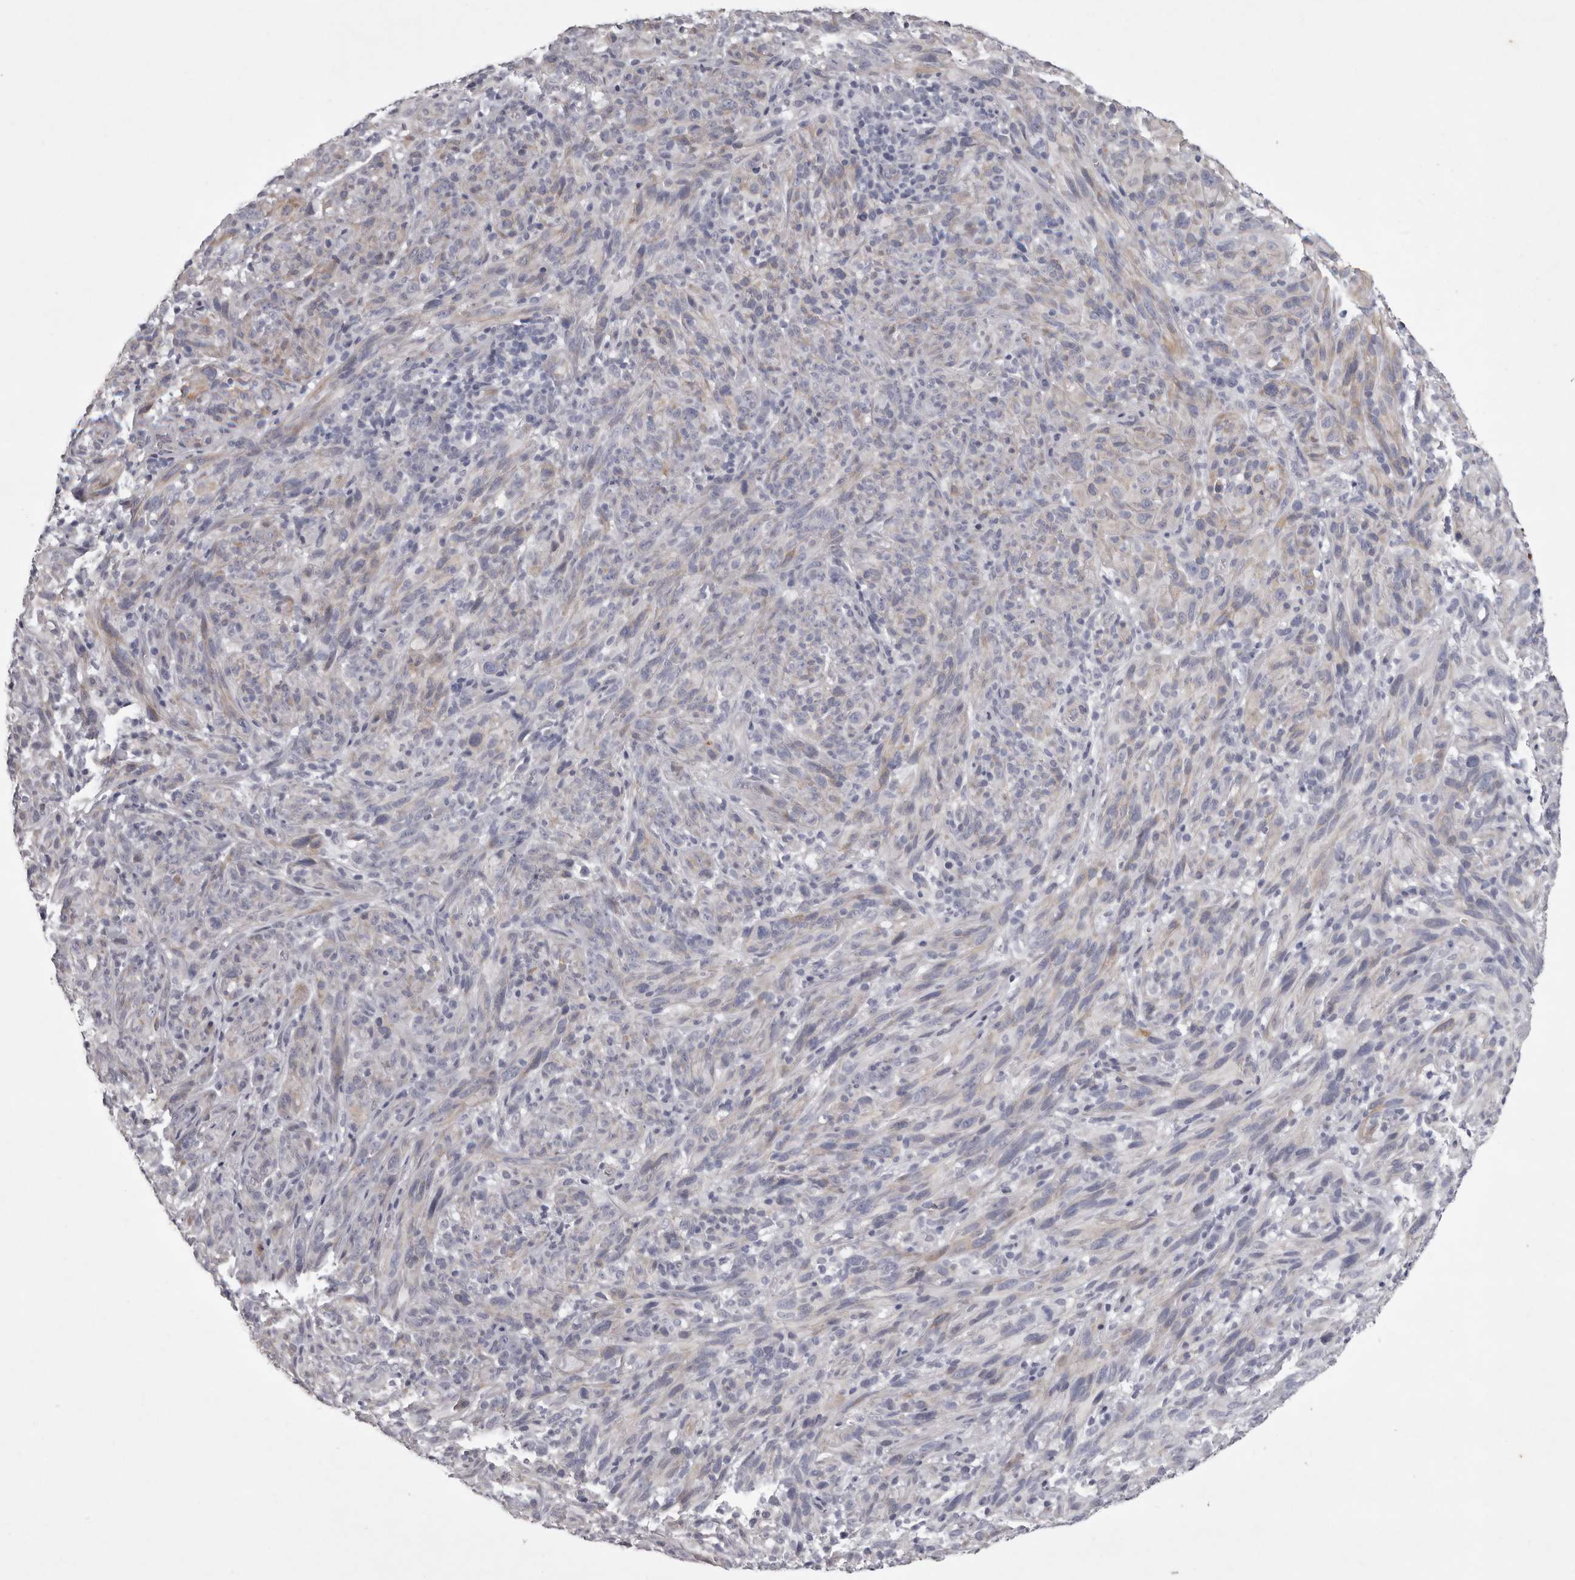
{"staining": {"intensity": "negative", "quantity": "none", "location": "none"}, "tissue": "melanoma", "cell_type": "Tumor cells", "image_type": "cancer", "snomed": [{"axis": "morphology", "description": "Malignant melanoma, NOS"}, {"axis": "topography", "description": "Skin of head"}], "caption": "Tumor cells show no significant positivity in melanoma.", "gene": "NKAIN4", "patient": {"sex": "male", "age": 96}}